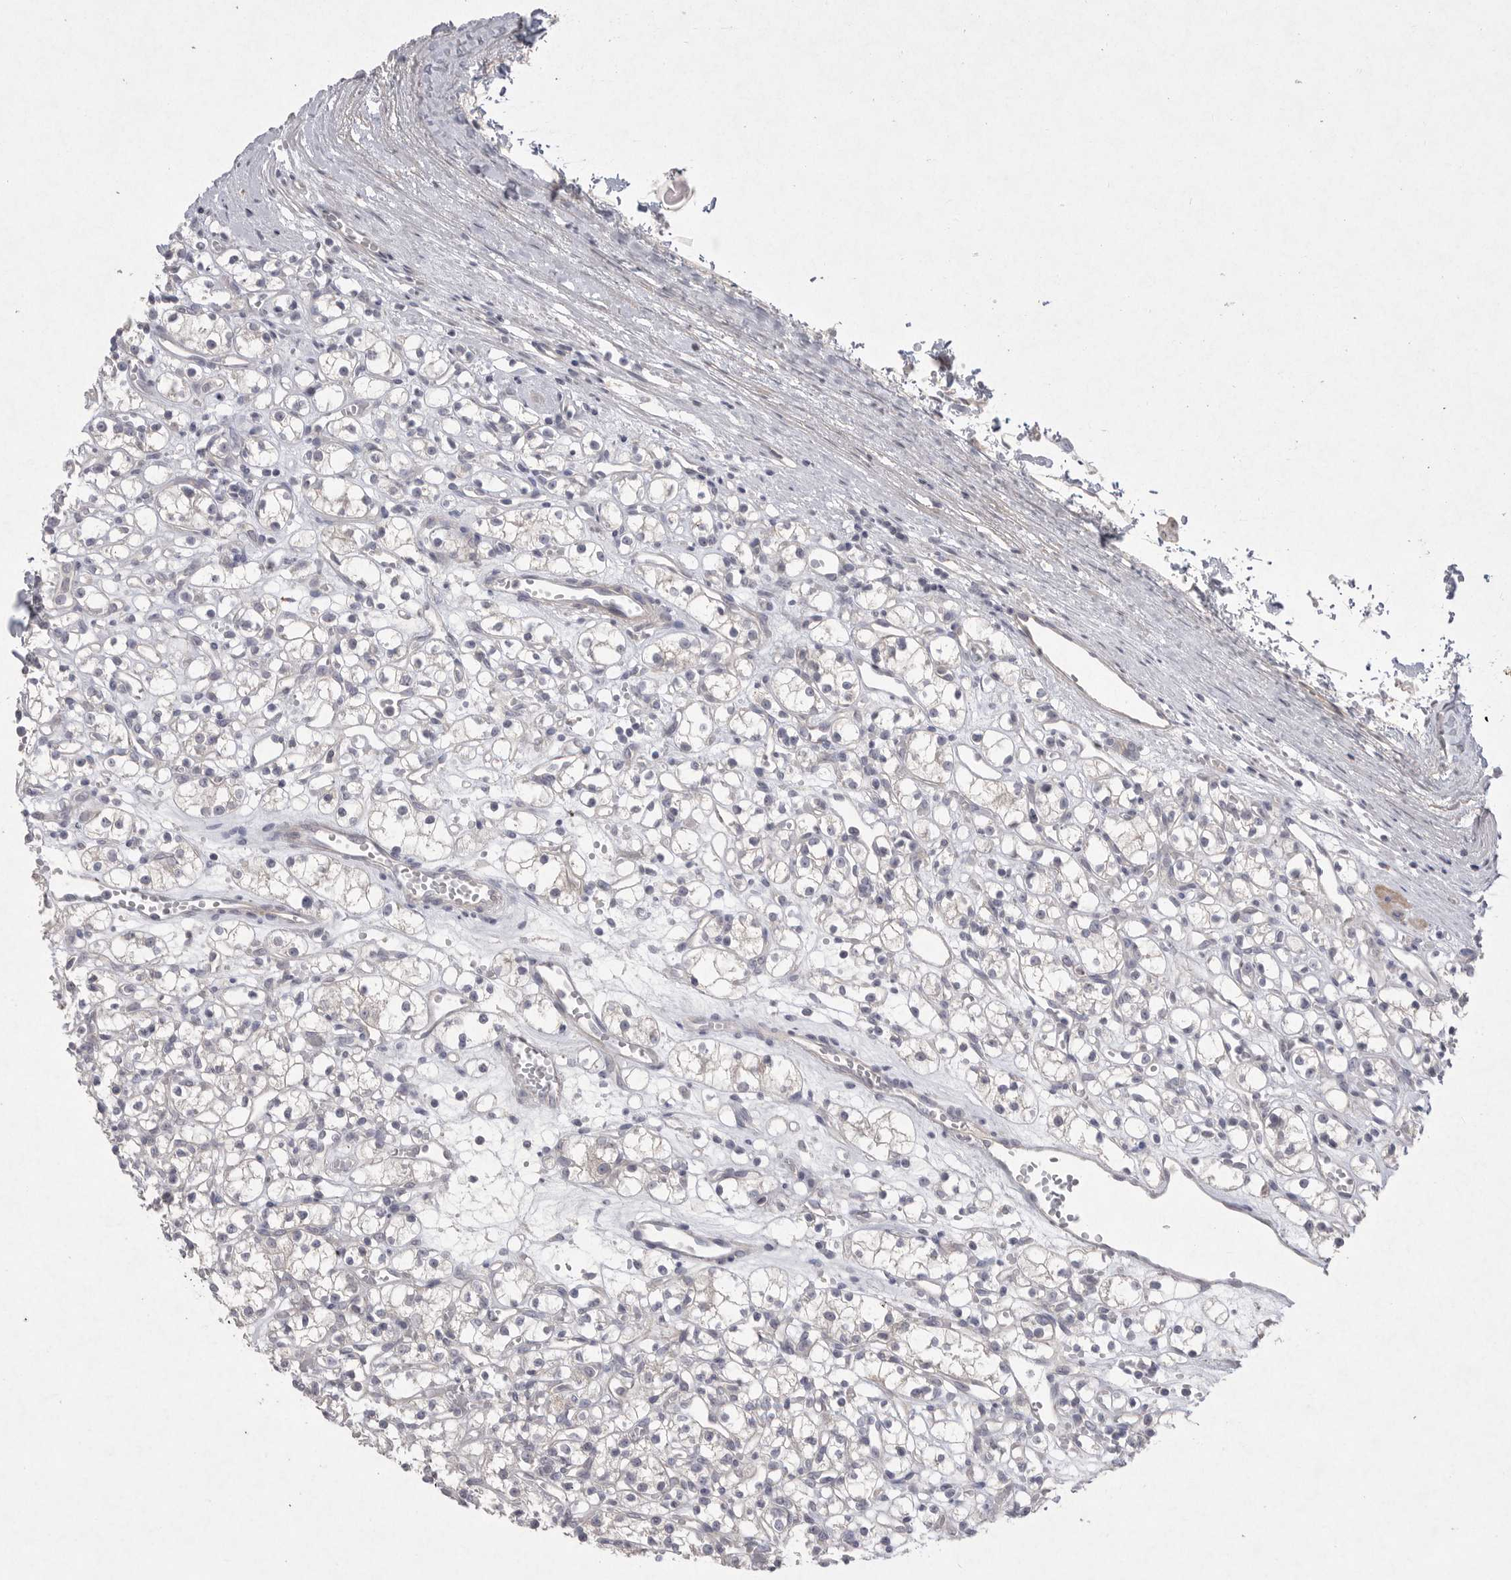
{"staining": {"intensity": "negative", "quantity": "none", "location": "none"}, "tissue": "renal cancer", "cell_type": "Tumor cells", "image_type": "cancer", "snomed": [{"axis": "morphology", "description": "Adenocarcinoma, NOS"}, {"axis": "topography", "description": "Kidney"}], "caption": "Histopathology image shows no significant protein positivity in tumor cells of renal adenocarcinoma. (DAB IHC visualized using brightfield microscopy, high magnification).", "gene": "VANGL2", "patient": {"sex": "female", "age": 59}}